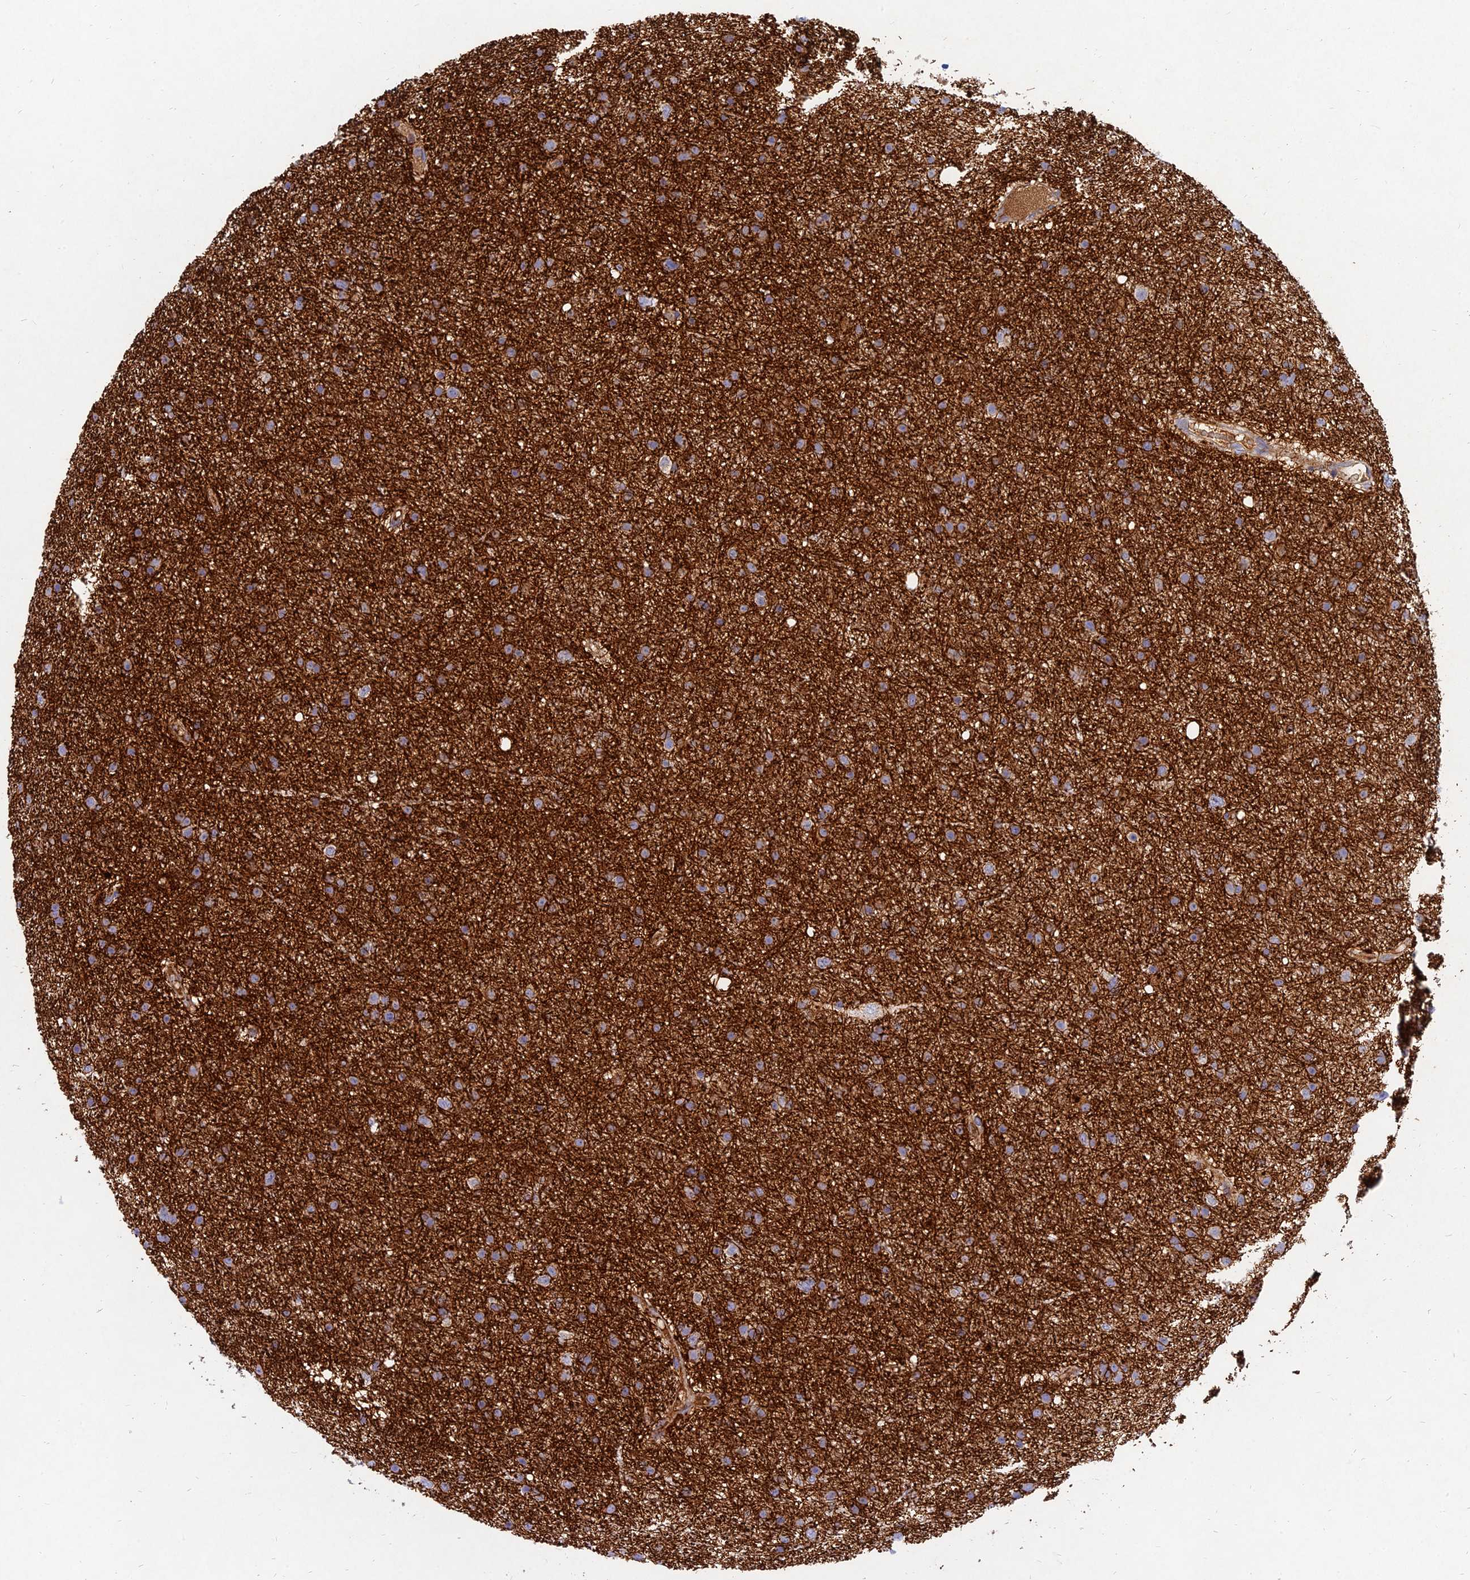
{"staining": {"intensity": "strong", "quantity": "25%-75%", "location": "cytoplasmic/membranous"}, "tissue": "glioma", "cell_type": "Tumor cells", "image_type": "cancer", "snomed": [{"axis": "morphology", "description": "Glioma, malignant, Low grade"}, {"axis": "topography", "description": "Cerebral cortex"}], "caption": "Immunohistochemistry (IHC) micrograph of glioma stained for a protein (brown), which demonstrates high levels of strong cytoplasmic/membranous staining in approximately 25%-75% of tumor cells.", "gene": "MROH1", "patient": {"sex": "female", "age": 39}}